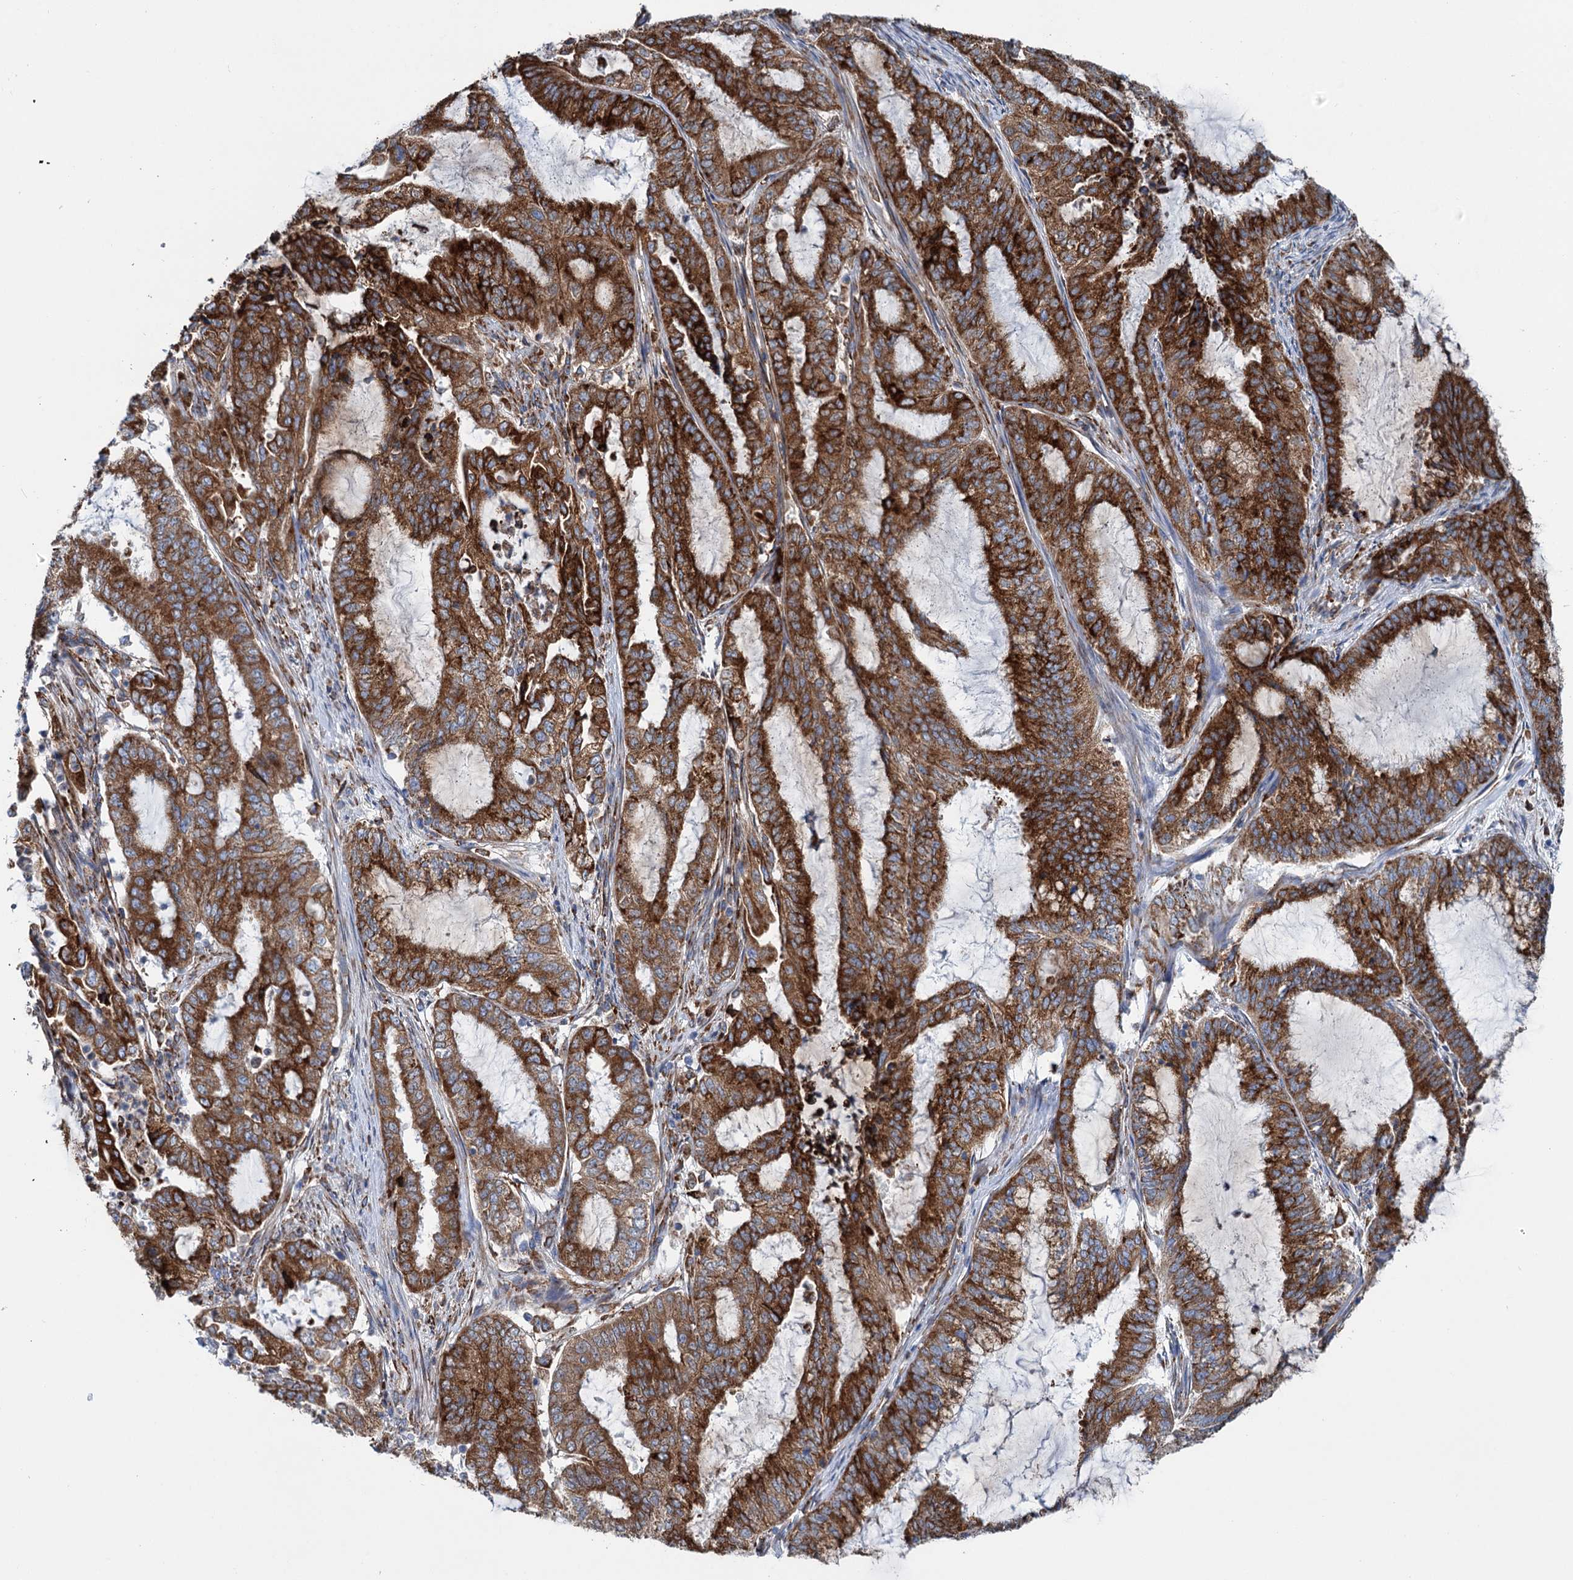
{"staining": {"intensity": "strong", "quantity": ">75%", "location": "cytoplasmic/membranous"}, "tissue": "endometrial cancer", "cell_type": "Tumor cells", "image_type": "cancer", "snomed": [{"axis": "morphology", "description": "Adenocarcinoma, NOS"}, {"axis": "topography", "description": "Endometrium"}], "caption": "This micrograph displays immunohistochemistry staining of endometrial adenocarcinoma, with high strong cytoplasmic/membranous staining in approximately >75% of tumor cells.", "gene": "SHE", "patient": {"sex": "female", "age": 51}}